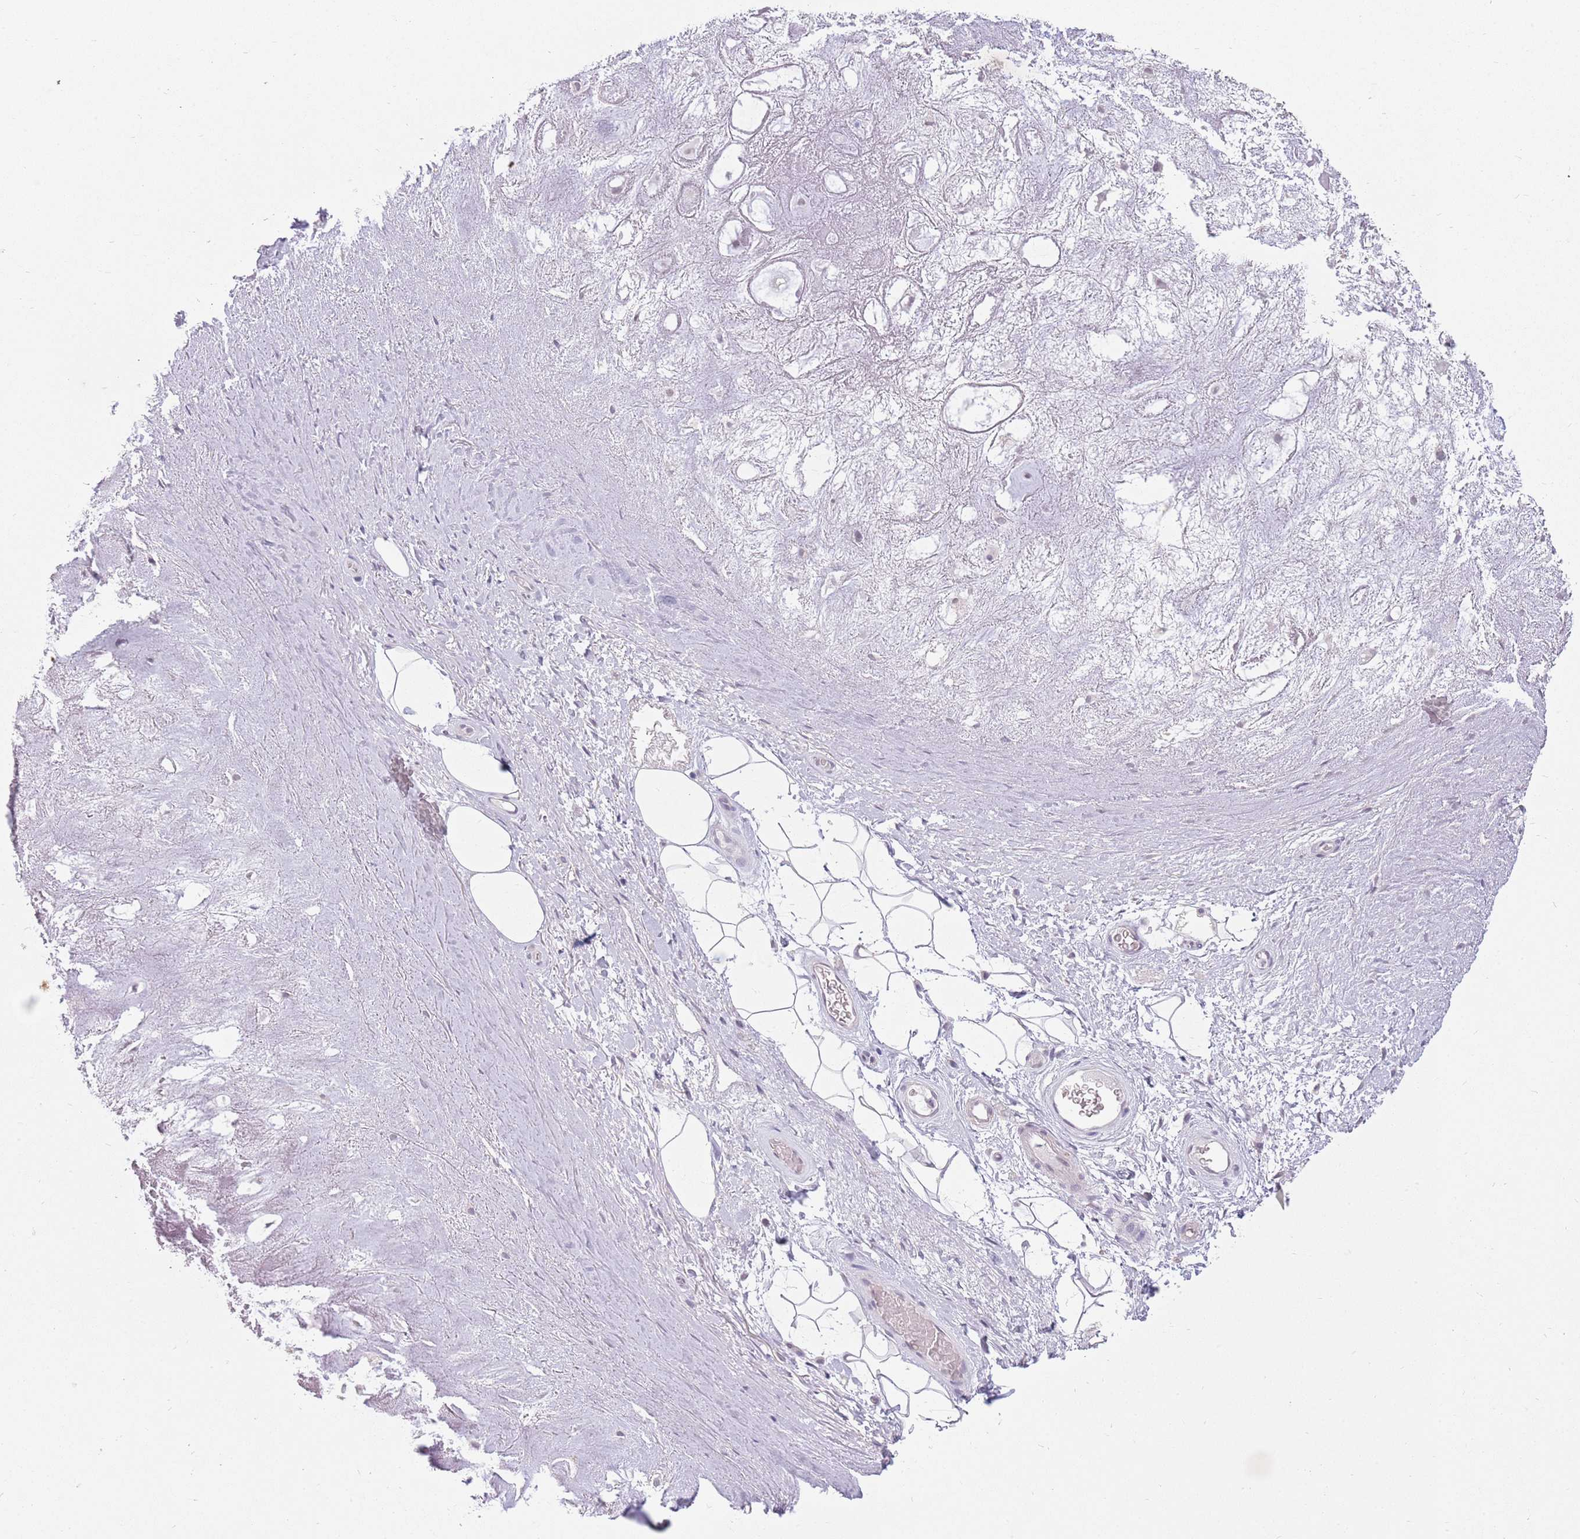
{"staining": {"intensity": "negative", "quantity": "none", "location": "none"}, "tissue": "adipose tissue", "cell_type": "Adipocytes", "image_type": "normal", "snomed": [{"axis": "morphology", "description": "Normal tissue, NOS"}, {"axis": "topography", "description": "Cartilage tissue"}], "caption": "Immunohistochemistry micrograph of unremarkable human adipose tissue stained for a protein (brown), which reveals no positivity in adipocytes.", "gene": "ZNF574", "patient": {"sex": "male", "age": 81}}